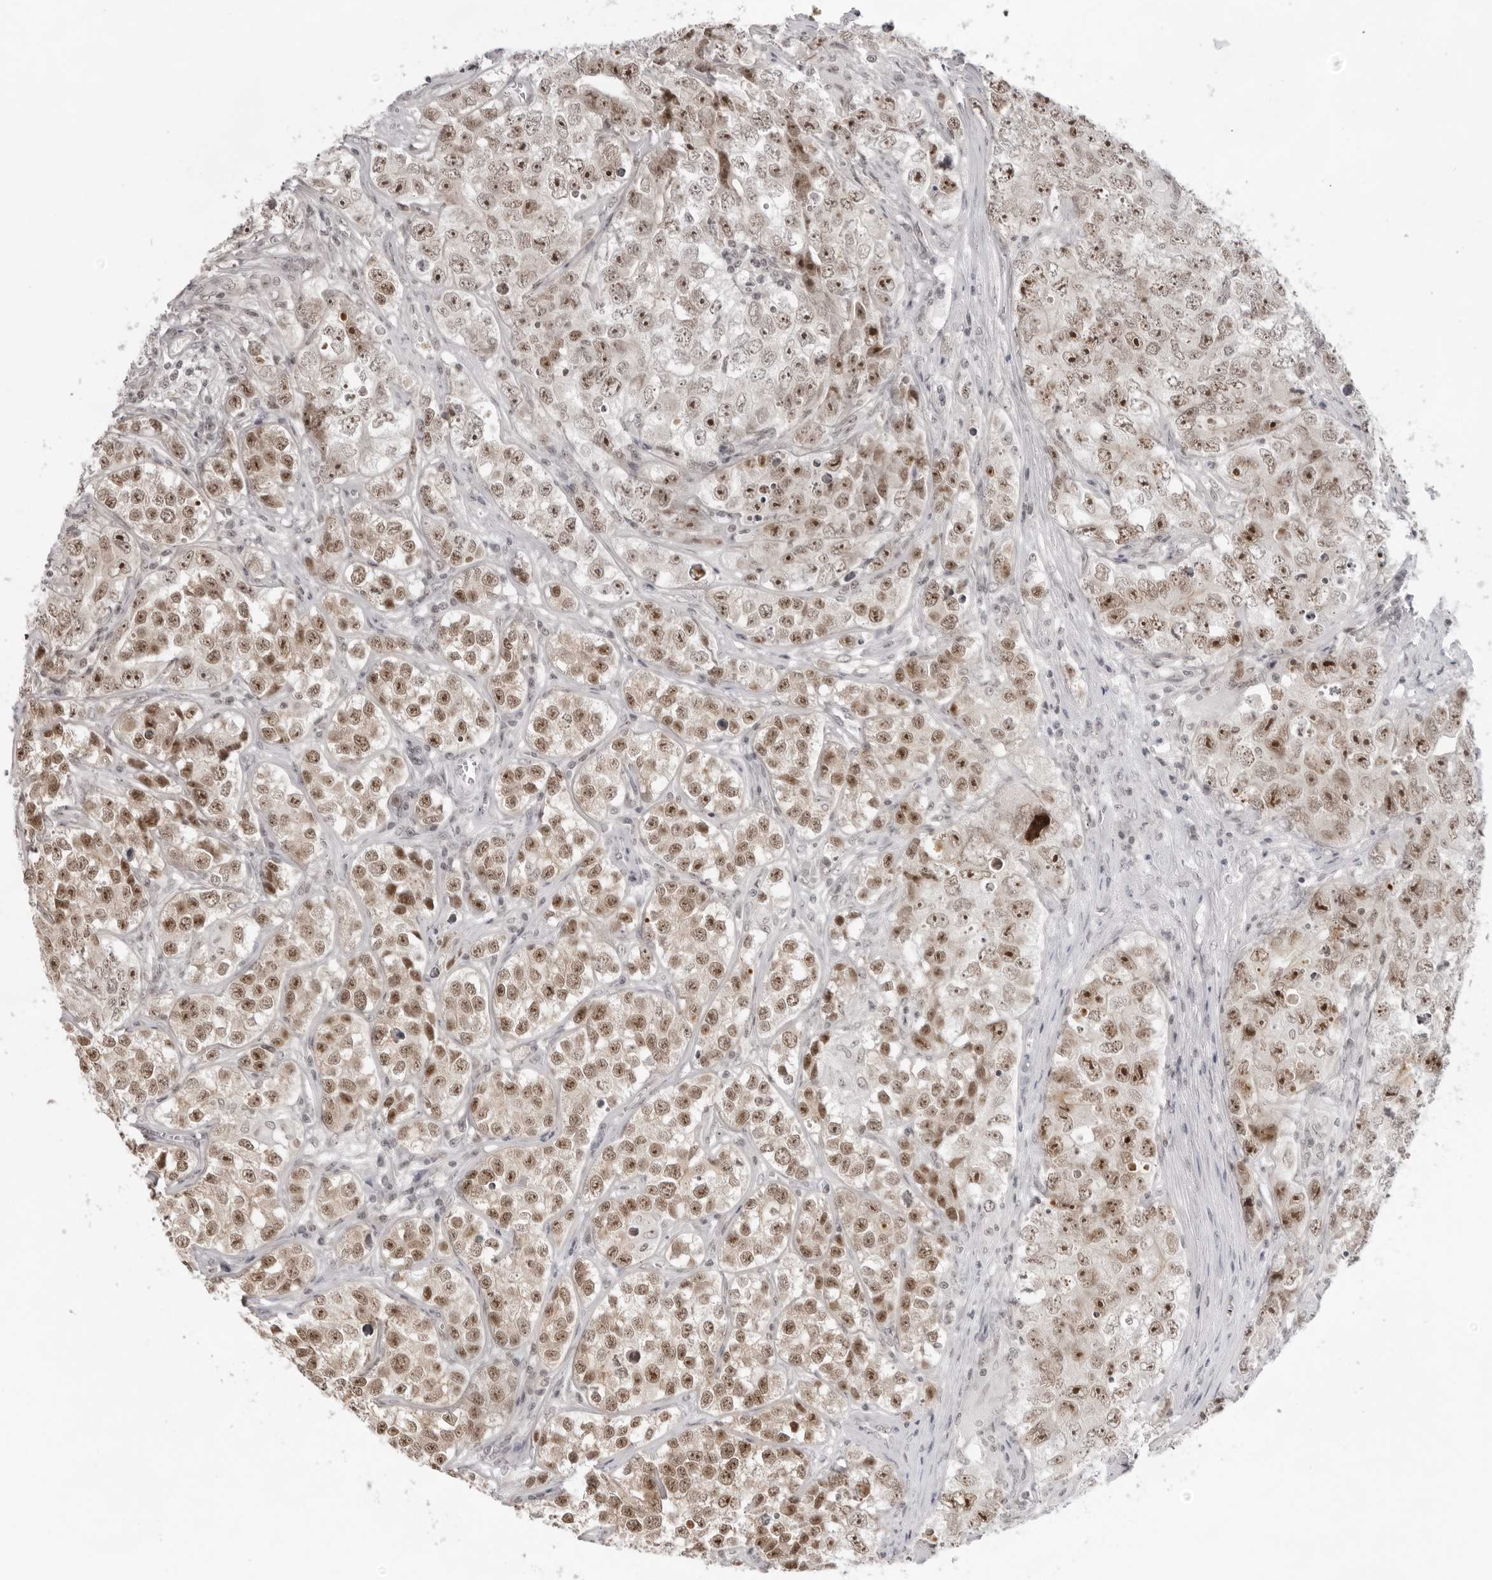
{"staining": {"intensity": "moderate", "quantity": ">75%", "location": "nuclear"}, "tissue": "testis cancer", "cell_type": "Tumor cells", "image_type": "cancer", "snomed": [{"axis": "morphology", "description": "Seminoma, NOS"}, {"axis": "morphology", "description": "Carcinoma, Embryonal, NOS"}, {"axis": "topography", "description": "Testis"}], "caption": "High-power microscopy captured an IHC image of testis embryonal carcinoma, revealing moderate nuclear expression in approximately >75% of tumor cells. (IHC, brightfield microscopy, high magnification).", "gene": "EXOSC10", "patient": {"sex": "male", "age": 43}}